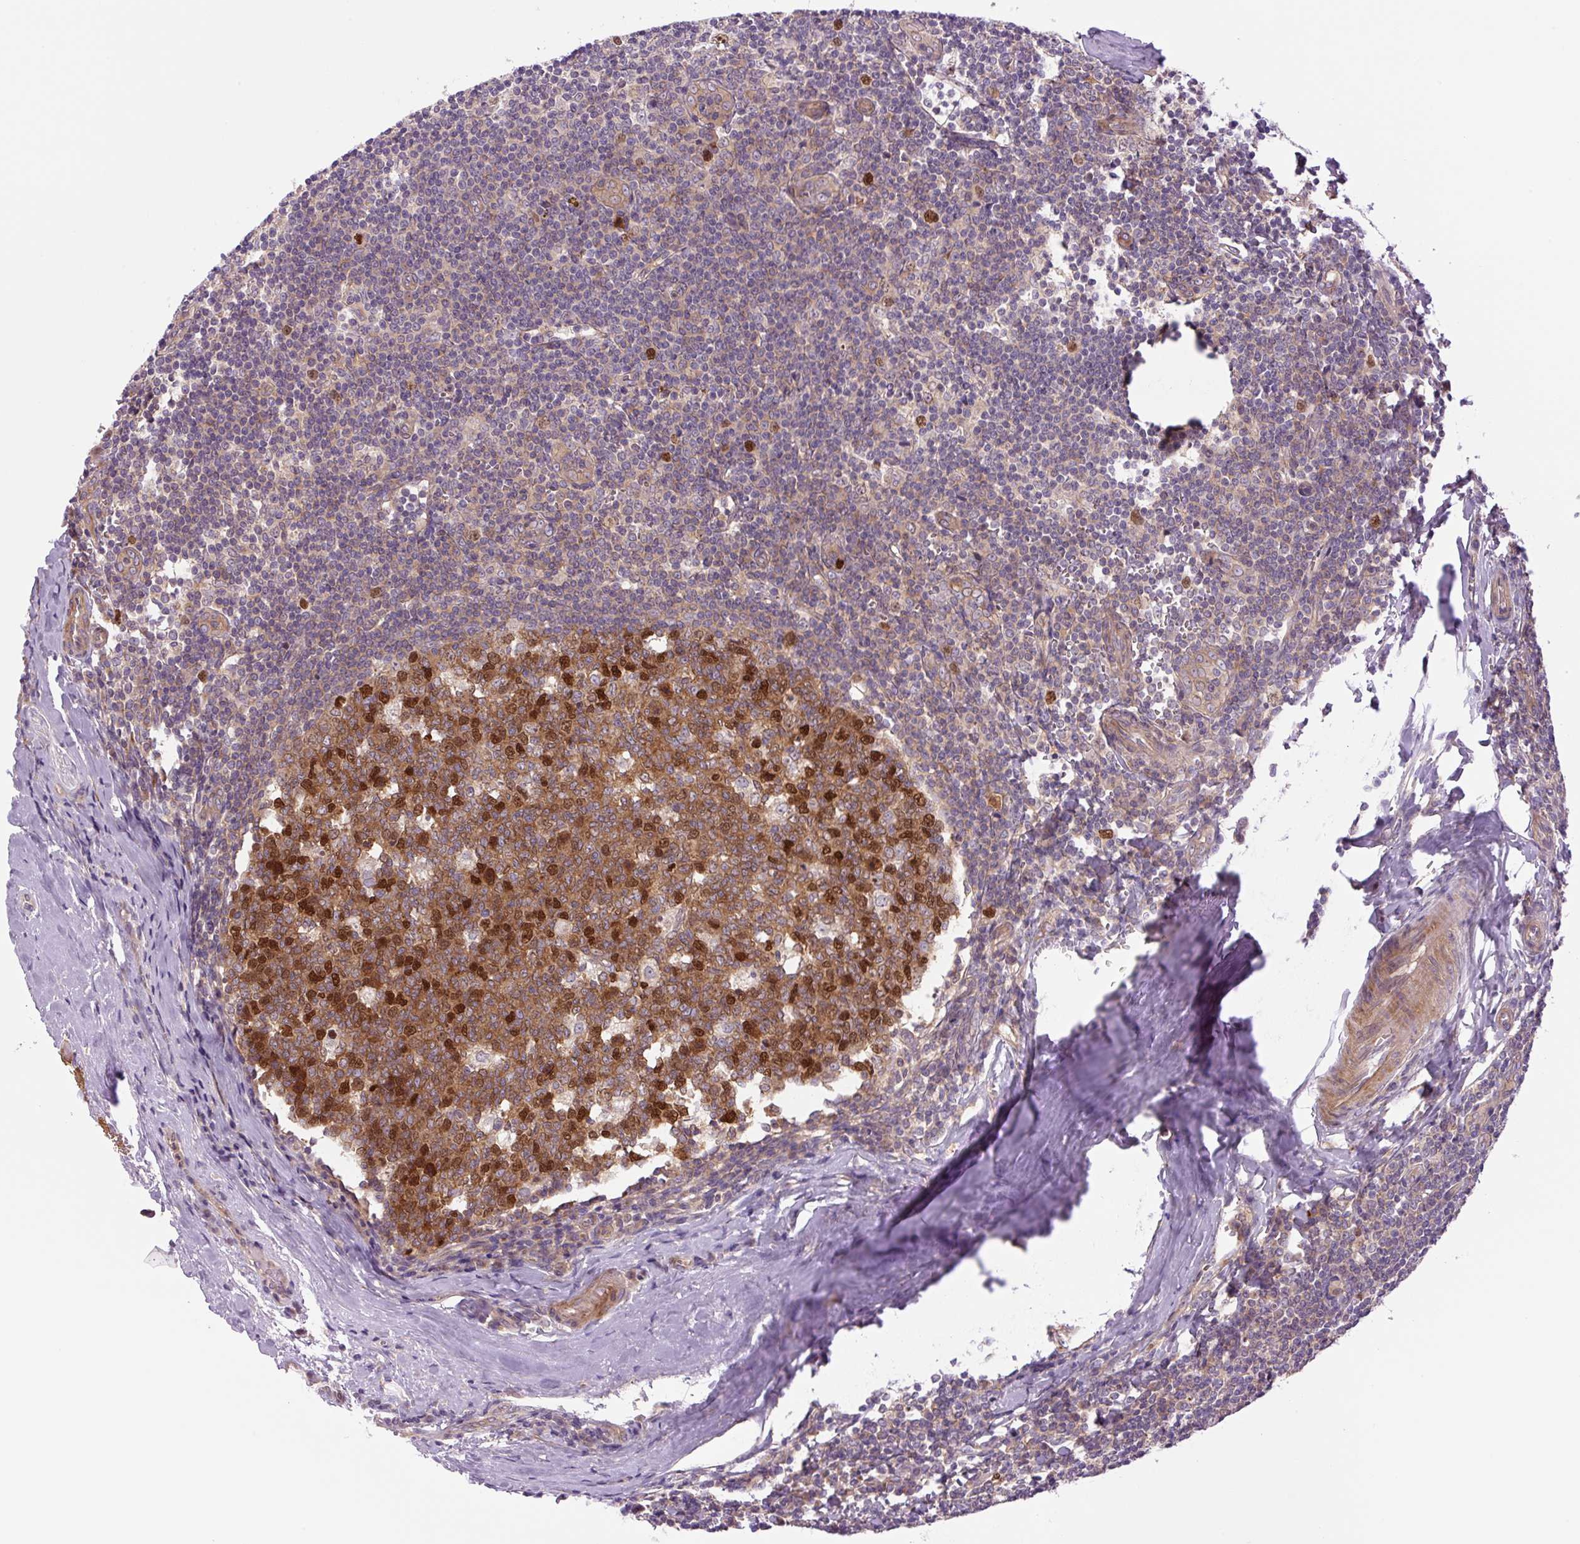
{"staining": {"intensity": "strong", "quantity": ">75%", "location": "cytoplasmic/membranous,nuclear"}, "tissue": "tonsil", "cell_type": "Germinal center cells", "image_type": "normal", "snomed": [{"axis": "morphology", "description": "Normal tissue, NOS"}, {"axis": "topography", "description": "Tonsil"}], "caption": "About >75% of germinal center cells in benign human tonsil exhibit strong cytoplasmic/membranous,nuclear protein positivity as visualized by brown immunohistochemical staining.", "gene": "KIFC1", "patient": {"sex": "male", "age": 27}}